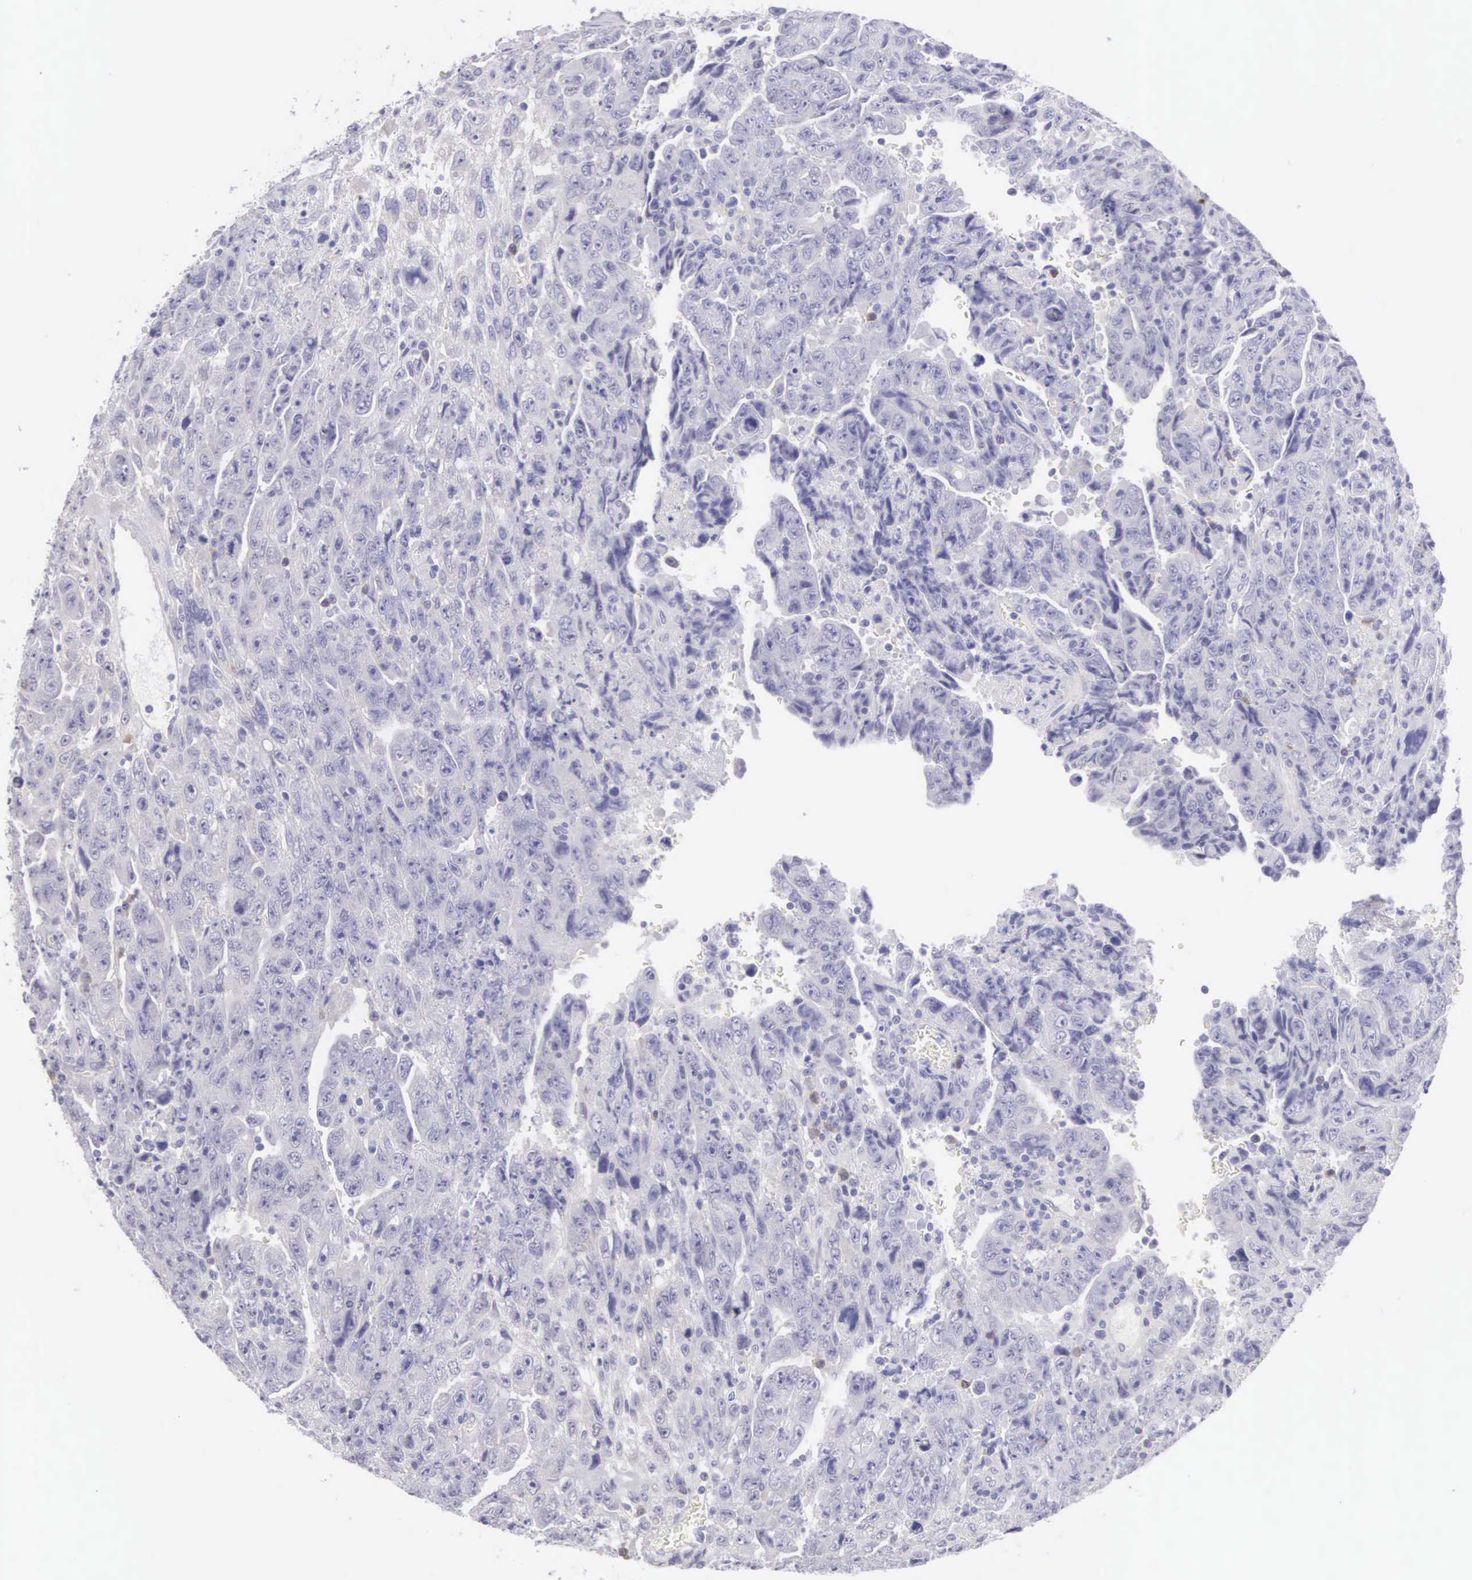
{"staining": {"intensity": "negative", "quantity": "none", "location": "none"}, "tissue": "testis cancer", "cell_type": "Tumor cells", "image_type": "cancer", "snomed": [{"axis": "morphology", "description": "Carcinoma, Embryonal, NOS"}, {"axis": "topography", "description": "Testis"}], "caption": "DAB immunohistochemical staining of human testis embryonal carcinoma shows no significant expression in tumor cells.", "gene": "ARFGAP3", "patient": {"sex": "male", "age": 28}}